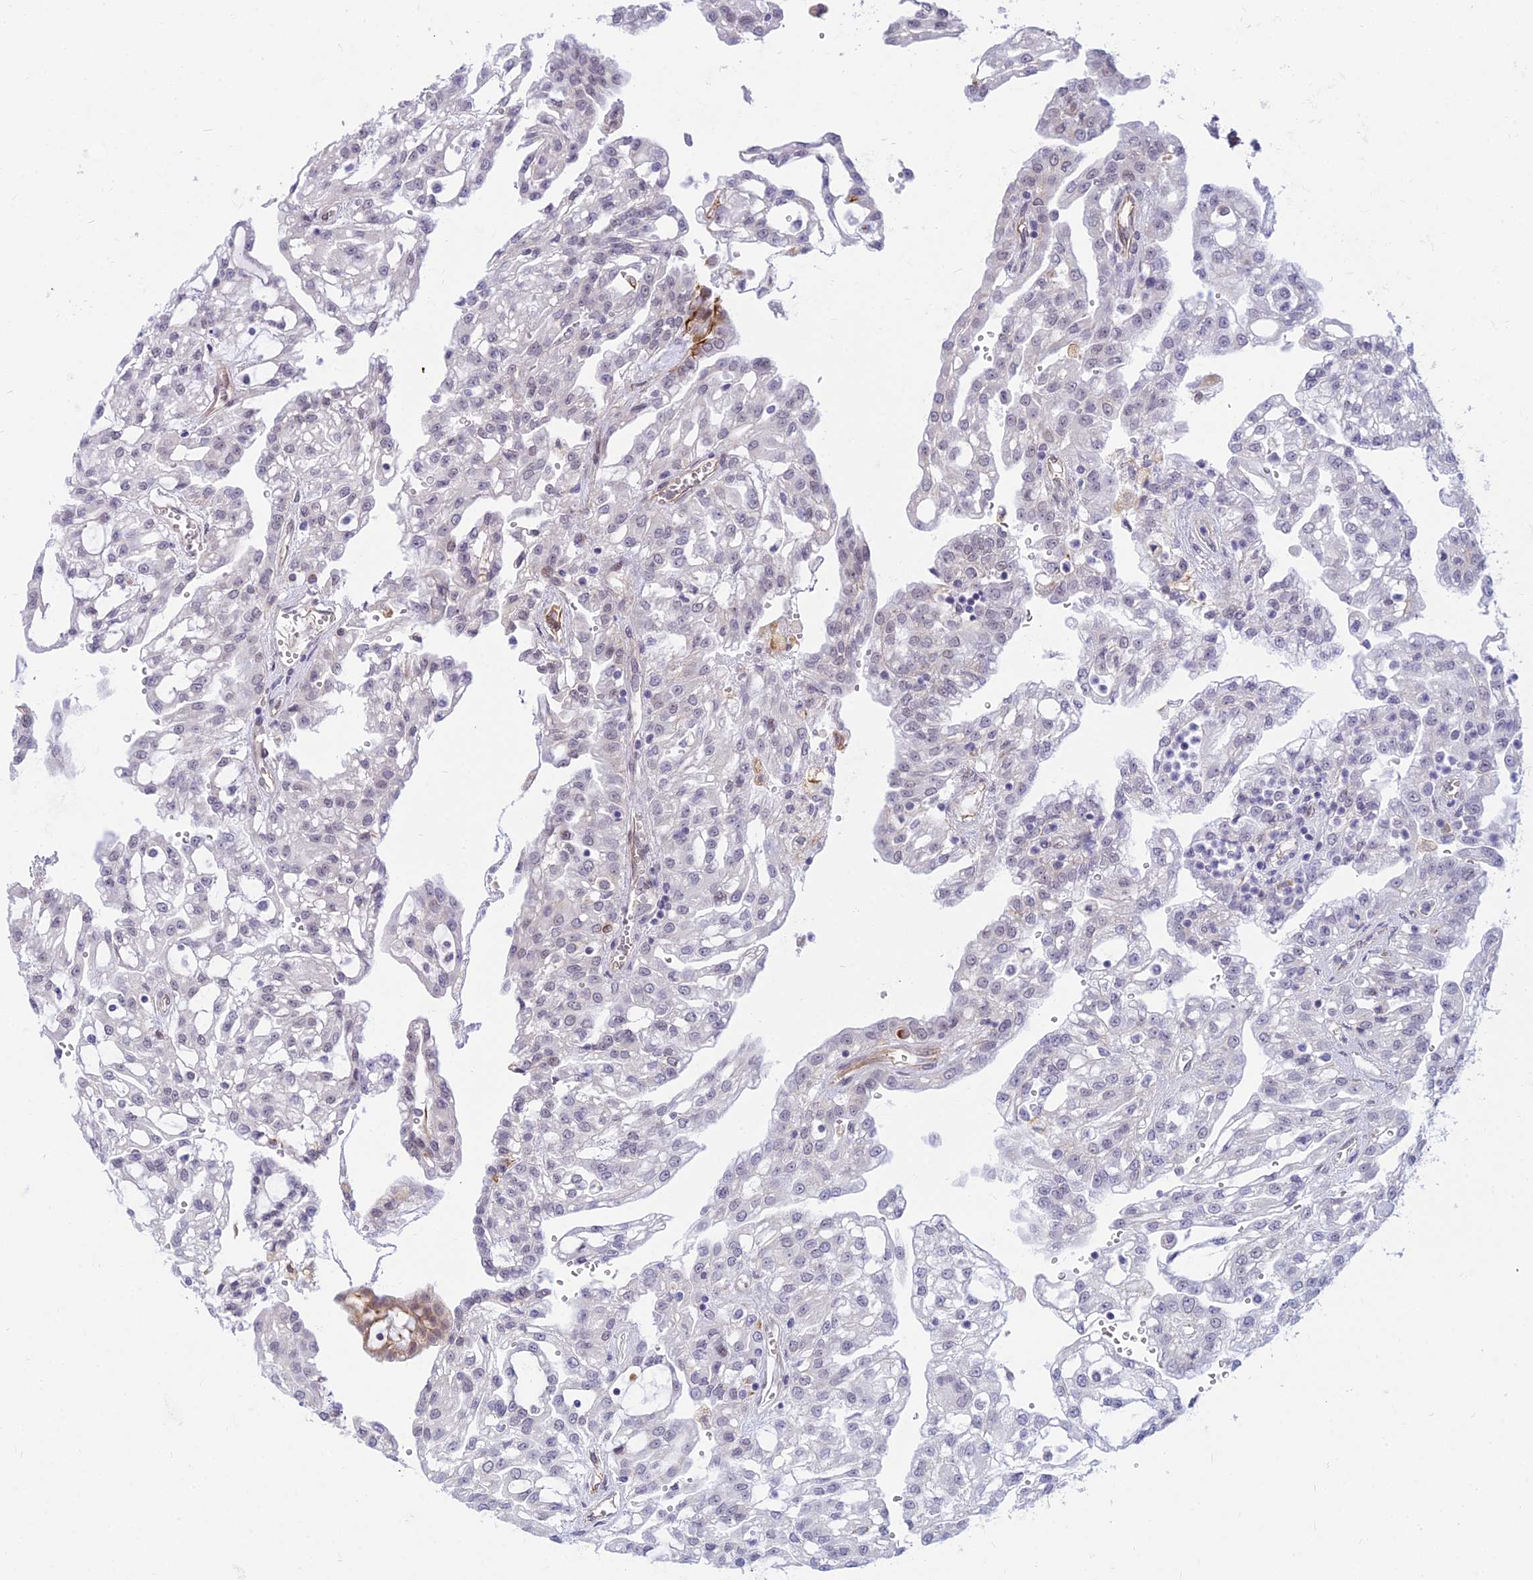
{"staining": {"intensity": "negative", "quantity": "none", "location": "none"}, "tissue": "renal cancer", "cell_type": "Tumor cells", "image_type": "cancer", "snomed": [{"axis": "morphology", "description": "Adenocarcinoma, NOS"}, {"axis": "topography", "description": "Kidney"}], "caption": "Tumor cells are negative for brown protein staining in adenocarcinoma (renal).", "gene": "SAPCD2", "patient": {"sex": "male", "age": 63}}